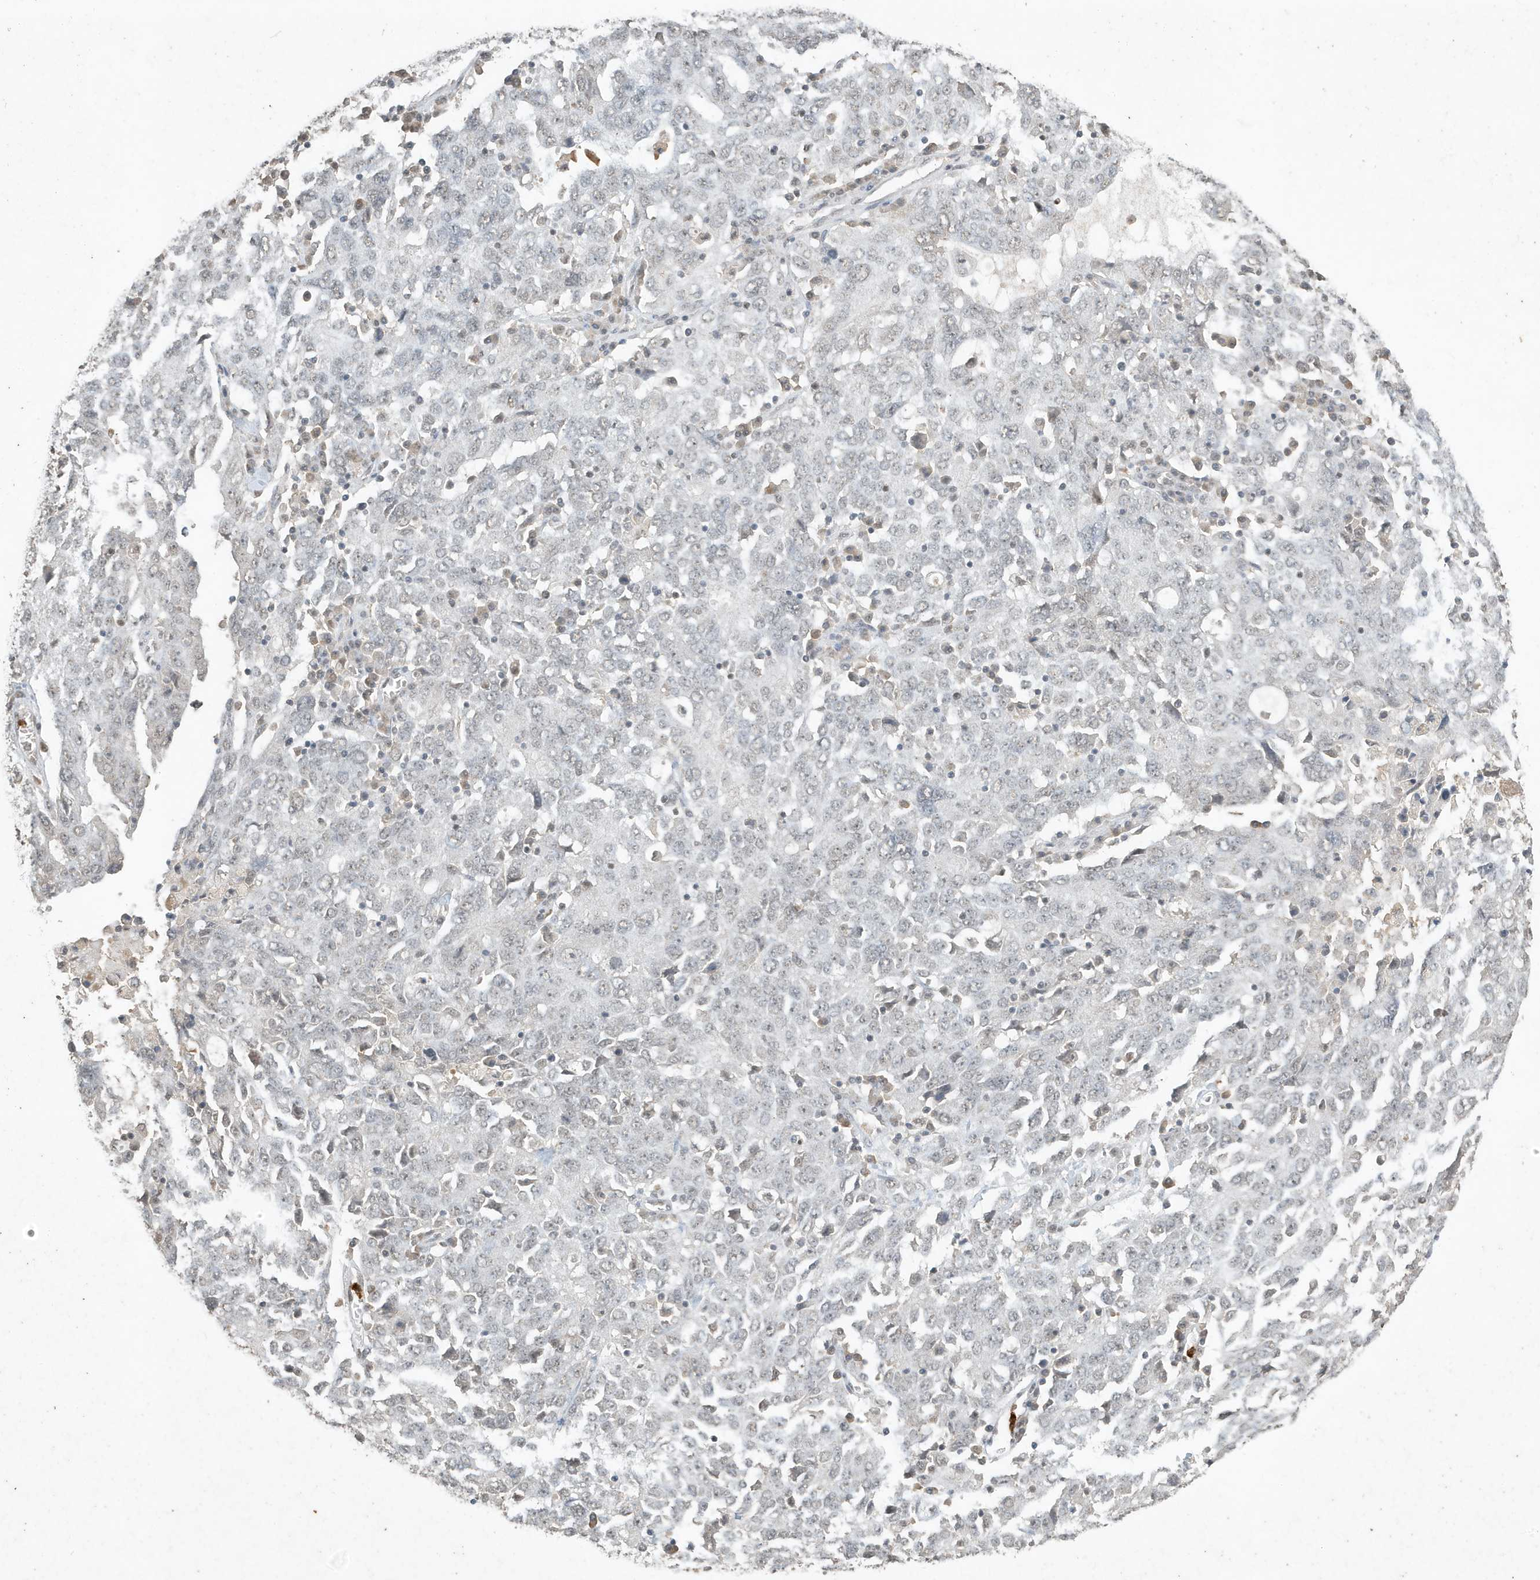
{"staining": {"intensity": "negative", "quantity": "none", "location": "none"}, "tissue": "ovarian cancer", "cell_type": "Tumor cells", "image_type": "cancer", "snomed": [{"axis": "morphology", "description": "Carcinoma, endometroid"}, {"axis": "topography", "description": "Ovary"}], "caption": "This is an immunohistochemistry photomicrograph of human ovarian cancer. There is no positivity in tumor cells.", "gene": "DEFA1", "patient": {"sex": "female", "age": 62}}